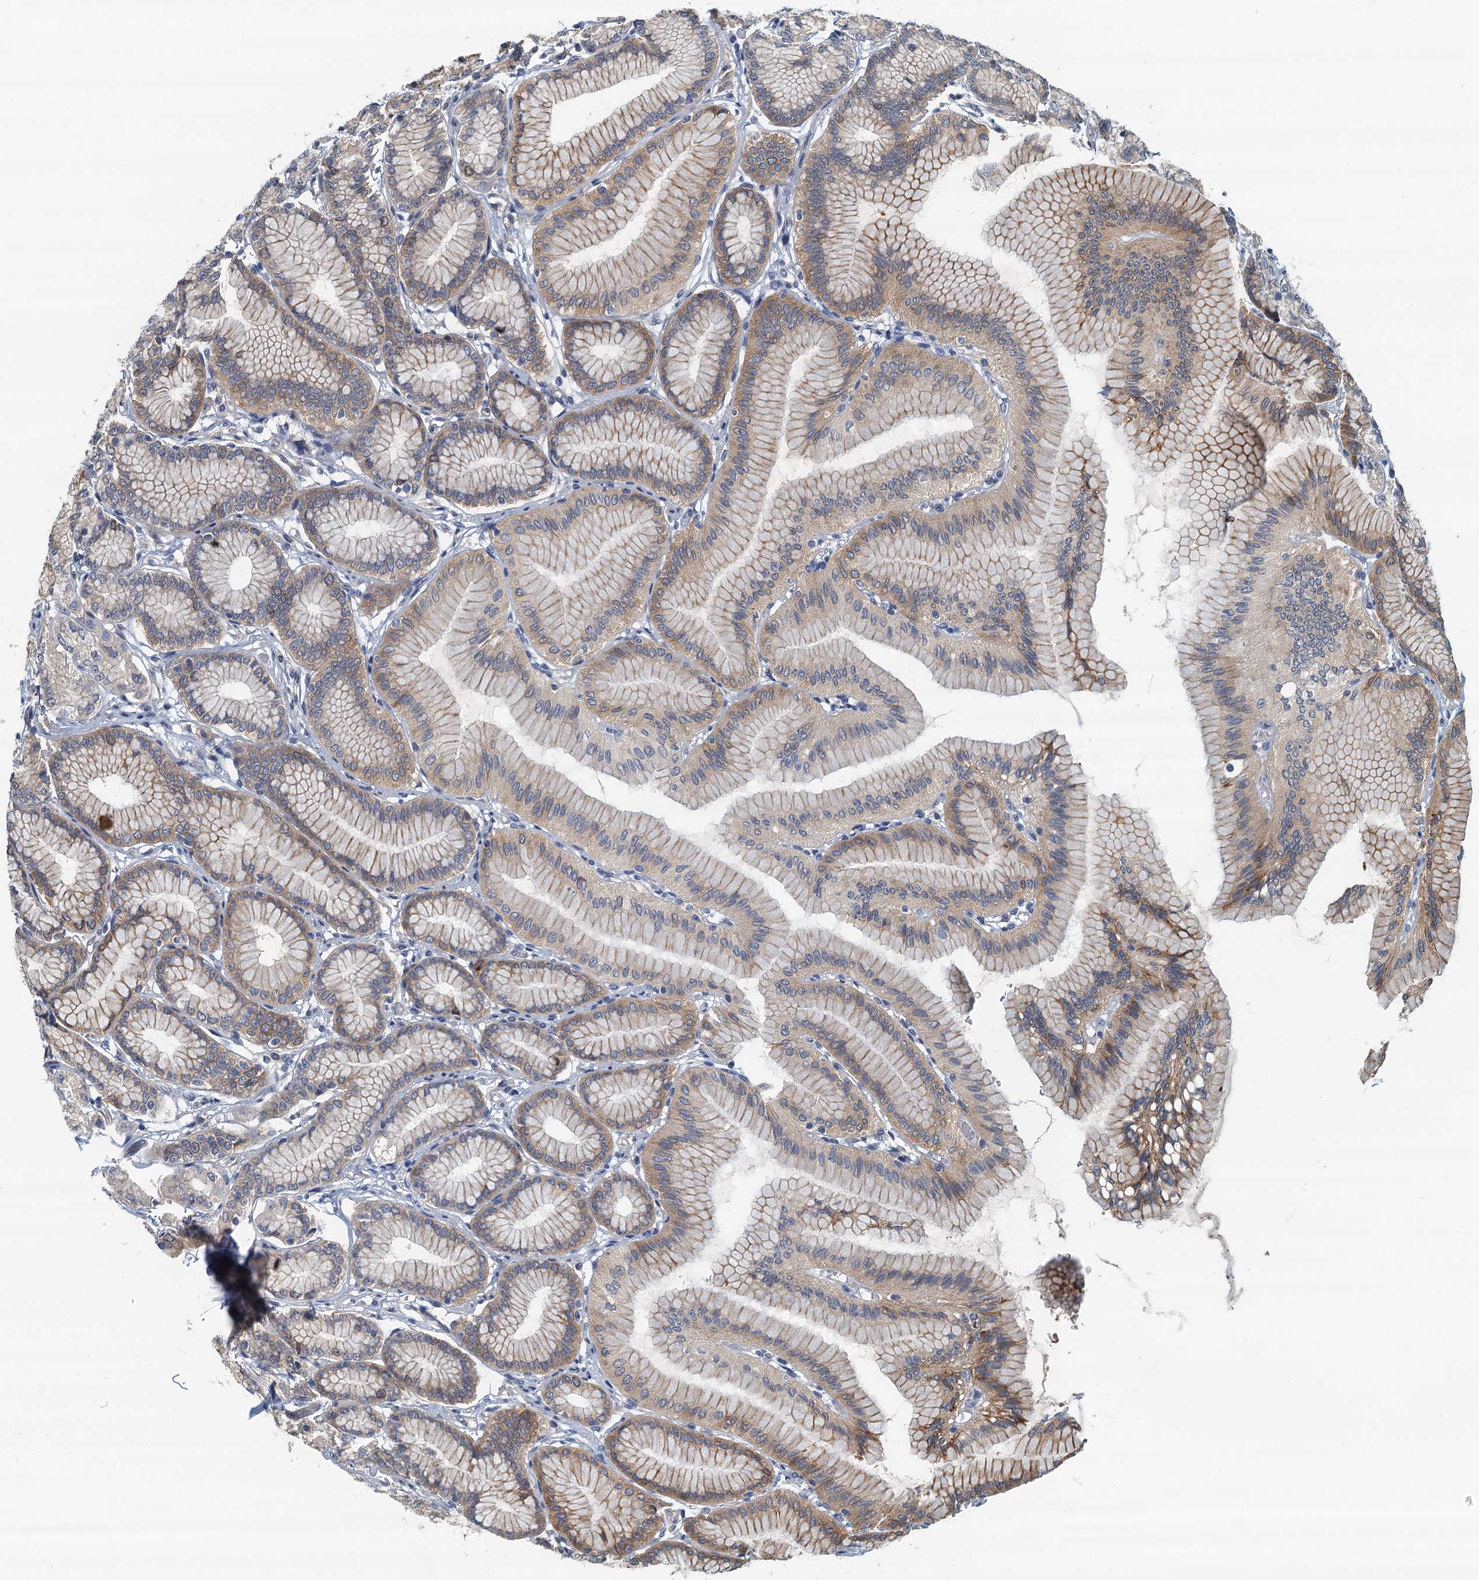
{"staining": {"intensity": "moderate", "quantity": "25%-75%", "location": "cytoplasmic/membranous"}, "tissue": "stomach", "cell_type": "Glandular cells", "image_type": "normal", "snomed": [{"axis": "morphology", "description": "Normal tissue, NOS"}, {"axis": "morphology", "description": "Adenocarcinoma, NOS"}, {"axis": "morphology", "description": "Adenocarcinoma, High grade"}, {"axis": "topography", "description": "Stomach, upper"}, {"axis": "topography", "description": "Stomach"}], "caption": "Brown immunohistochemical staining in unremarkable human stomach displays moderate cytoplasmic/membranous staining in about 25%-75% of glandular cells.", "gene": "CKAP2L", "patient": {"sex": "female", "age": 65}}